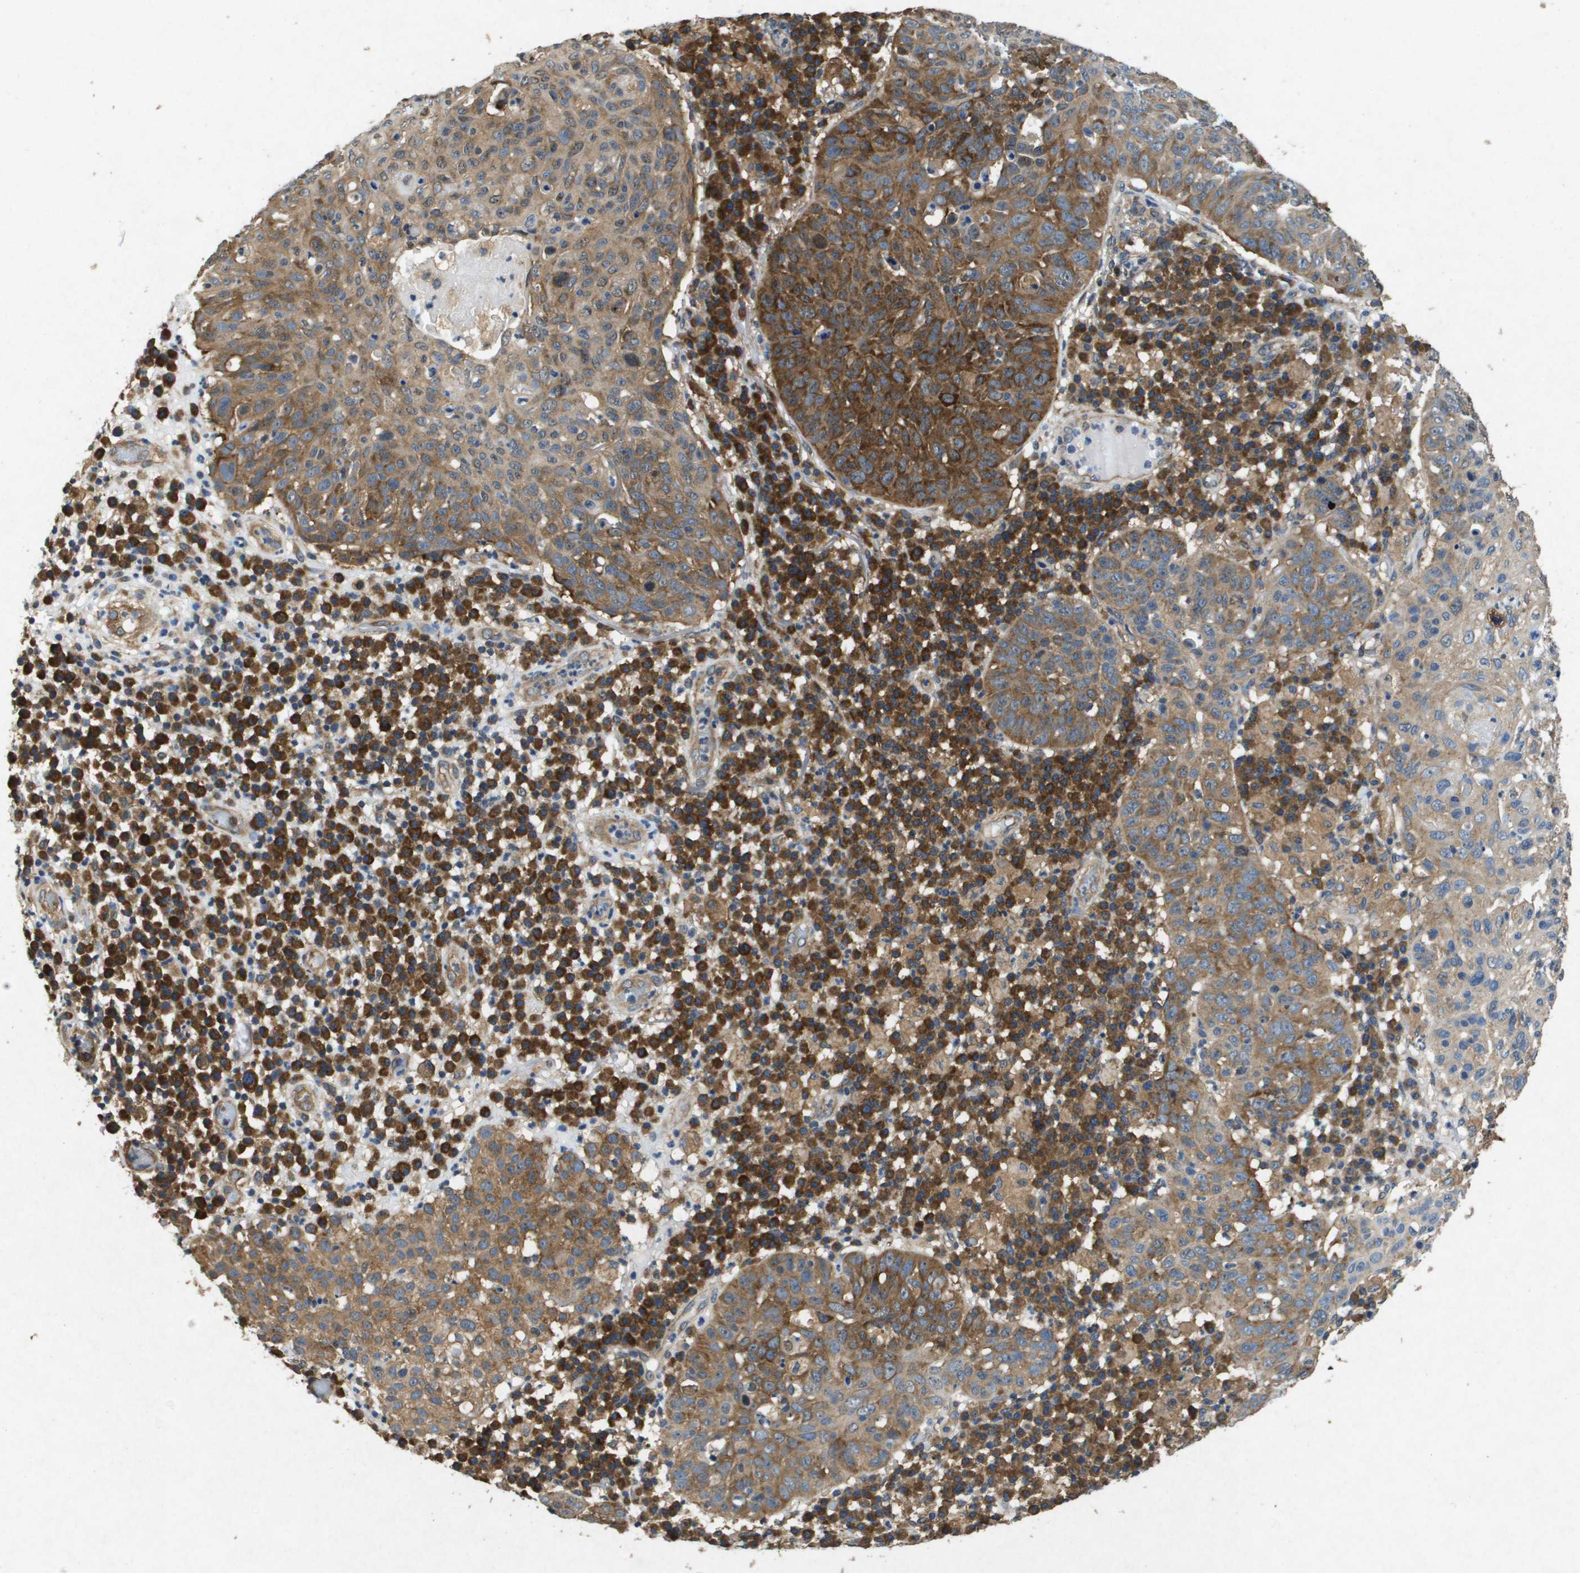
{"staining": {"intensity": "moderate", "quantity": ">75%", "location": "cytoplasmic/membranous"}, "tissue": "skin cancer", "cell_type": "Tumor cells", "image_type": "cancer", "snomed": [{"axis": "morphology", "description": "Squamous cell carcinoma in situ, NOS"}, {"axis": "morphology", "description": "Squamous cell carcinoma, NOS"}, {"axis": "topography", "description": "Skin"}], "caption": "Skin cancer stained for a protein (brown) exhibits moderate cytoplasmic/membranous positive expression in approximately >75% of tumor cells.", "gene": "PTPRT", "patient": {"sex": "male", "age": 93}}